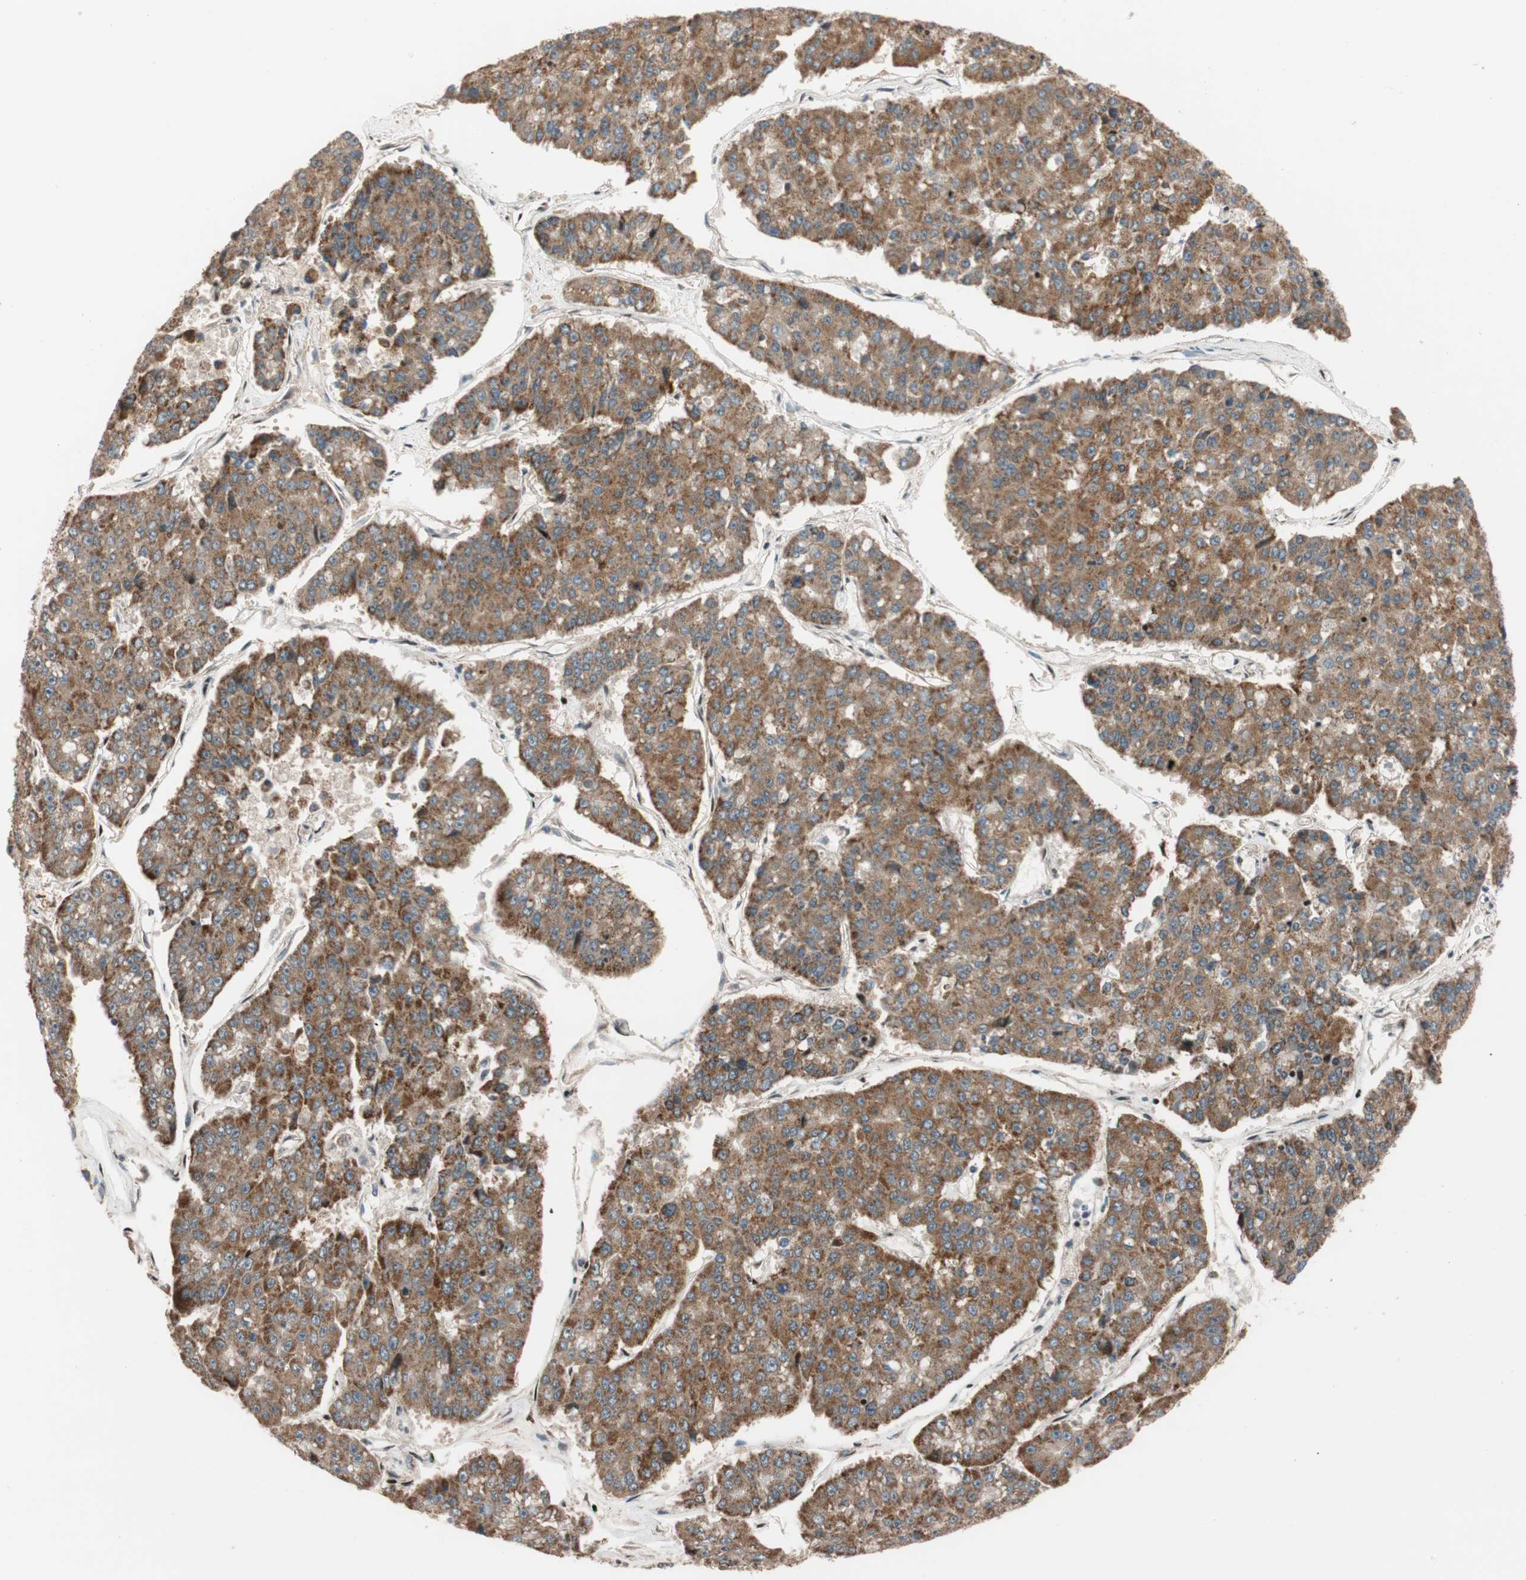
{"staining": {"intensity": "moderate", "quantity": ">75%", "location": "cytoplasmic/membranous"}, "tissue": "pancreatic cancer", "cell_type": "Tumor cells", "image_type": "cancer", "snomed": [{"axis": "morphology", "description": "Adenocarcinoma, NOS"}, {"axis": "topography", "description": "Pancreas"}], "caption": "High-power microscopy captured an IHC image of adenocarcinoma (pancreatic), revealing moderate cytoplasmic/membranous staining in approximately >75% of tumor cells. (brown staining indicates protein expression, while blue staining denotes nuclei).", "gene": "HECW1", "patient": {"sex": "male", "age": 50}}